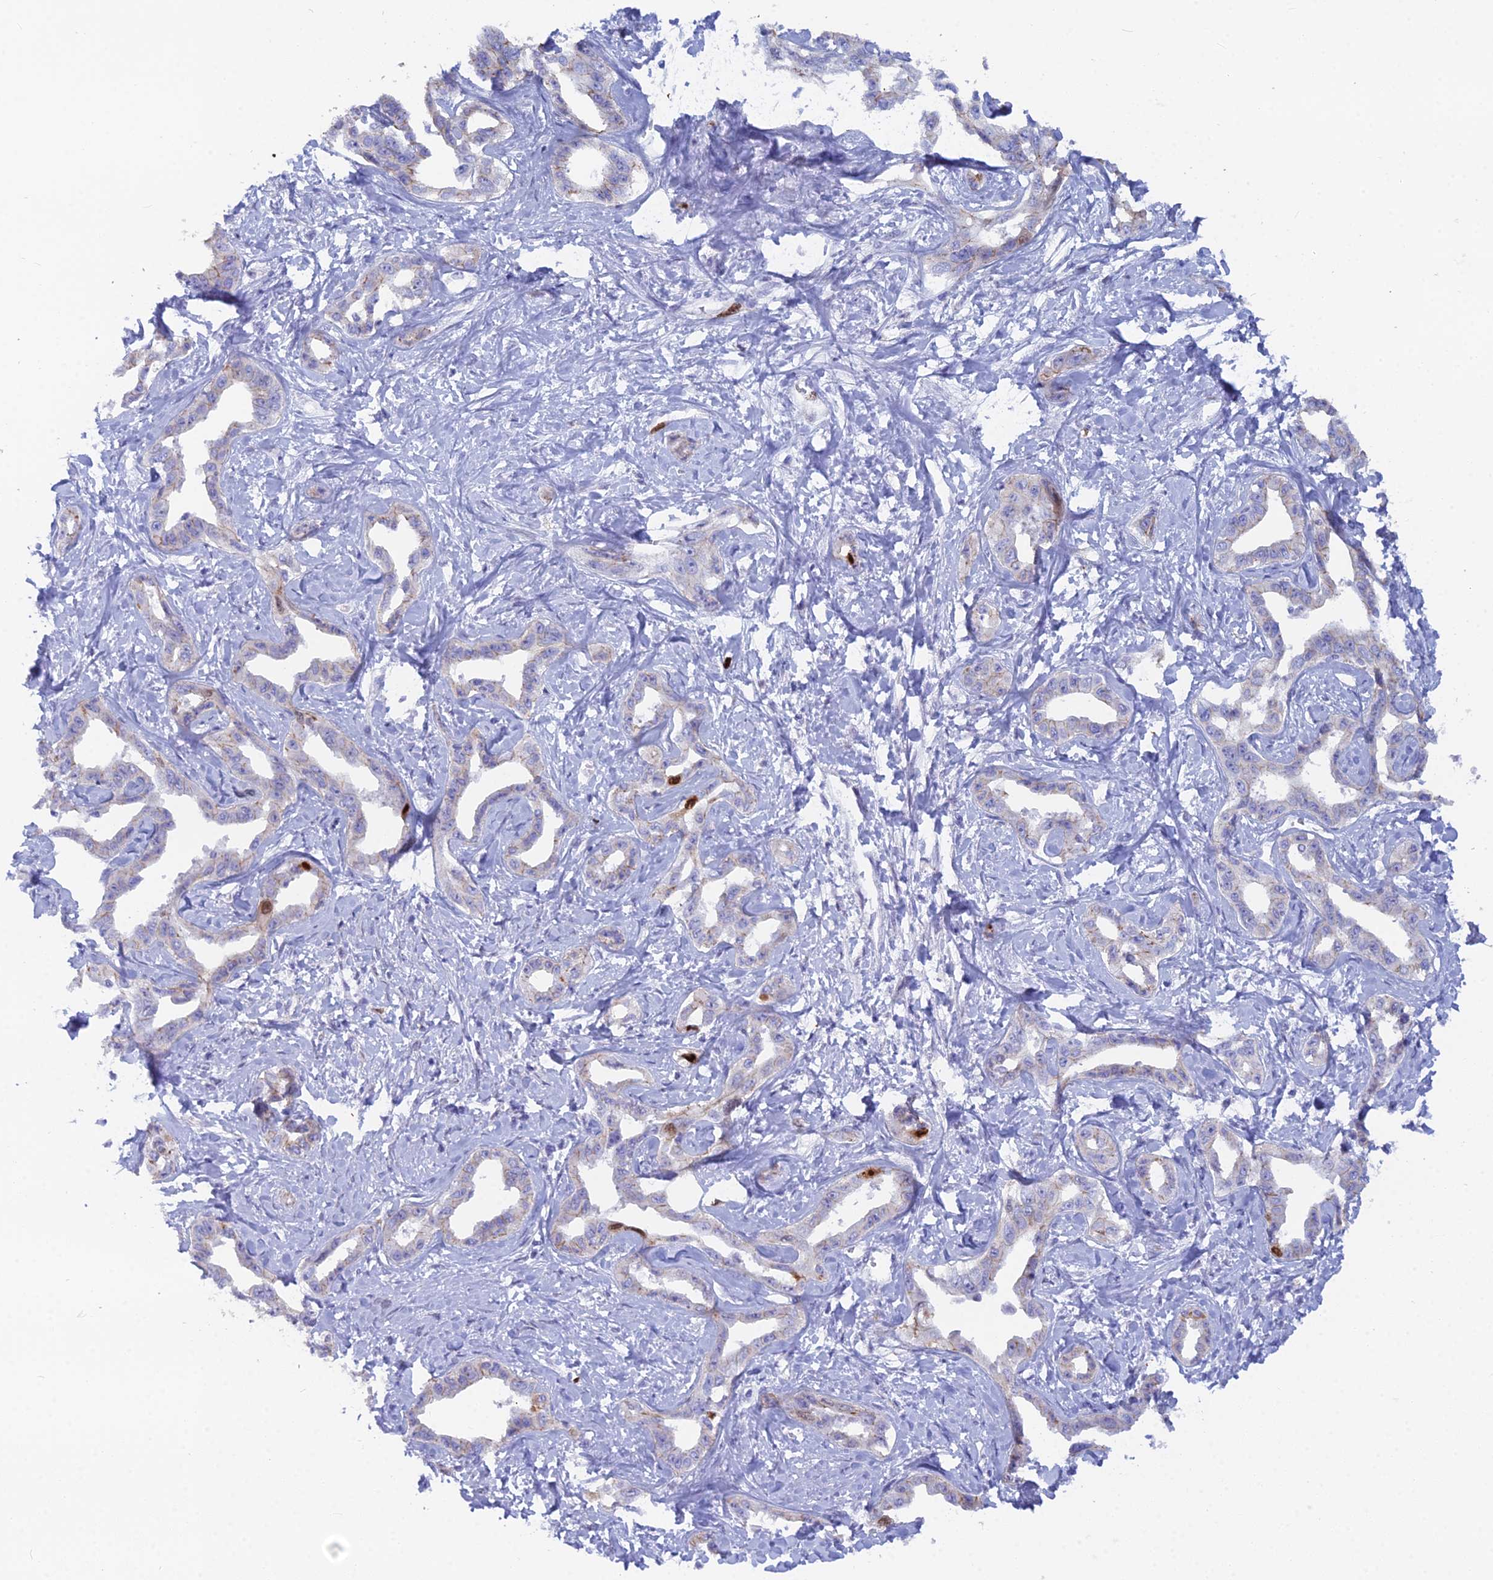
{"staining": {"intensity": "strong", "quantity": "<25%", "location": "nuclear"}, "tissue": "liver cancer", "cell_type": "Tumor cells", "image_type": "cancer", "snomed": [{"axis": "morphology", "description": "Cholangiocarcinoma"}, {"axis": "topography", "description": "Liver"}], "caption": "This image exhibits immunohistochemistry staining of human liver cancer, with medium strong nuclear staining in approximately <25% of tumor cells.", "gene": "NUSAP1", "patient": {"sex": "male", "age": 59}}